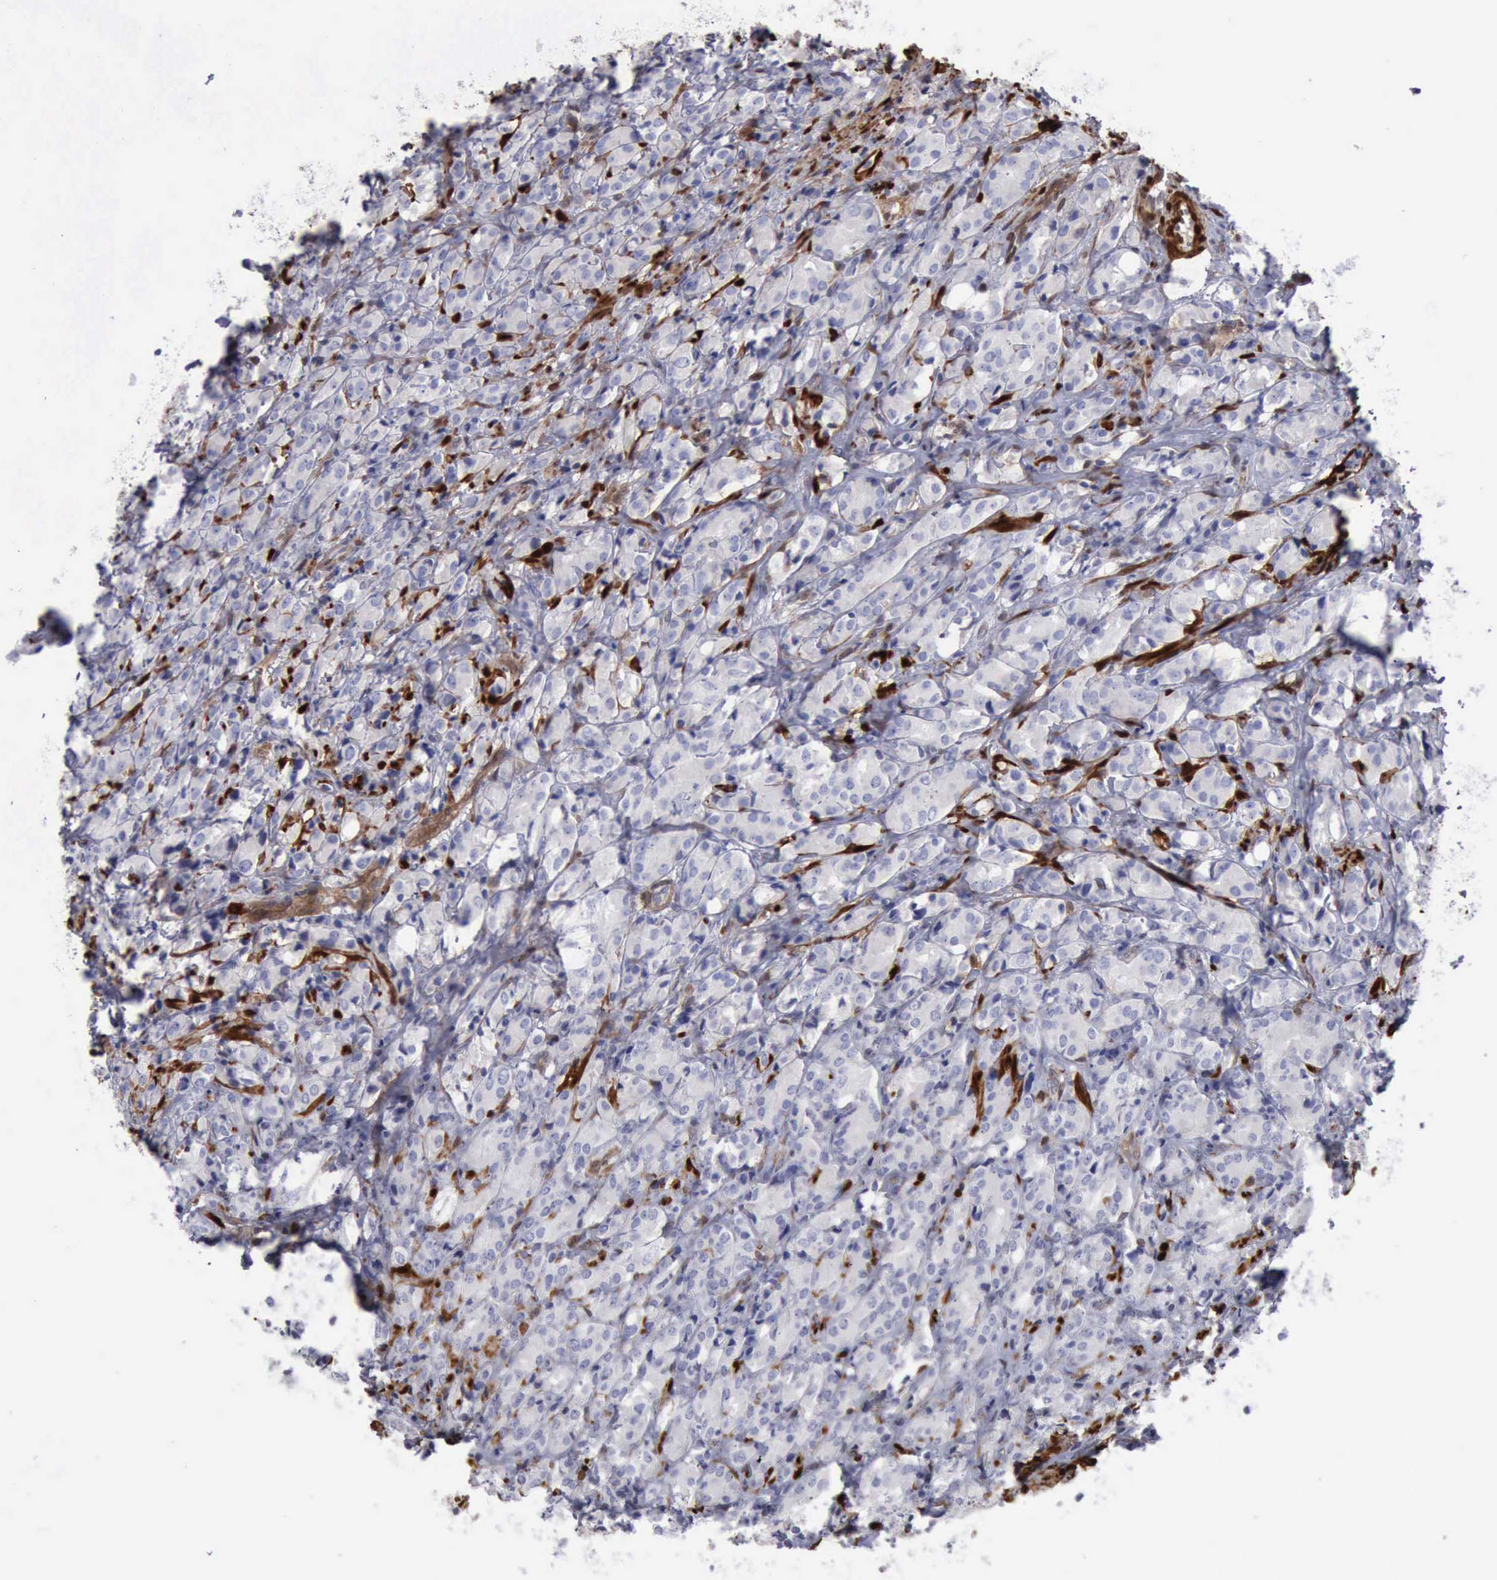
{"staining": {"intensity": "negative", "quantity": "none", "location": "none"}, "tissue": "prostate cancer", "cell_type": "Tumor cells", "image_type": "cancer", "snomed": [{"axis": "morphology", "description": "Adenocarcinoma, High grade"}, {"axis": "topography", "description": "Prostate"}], "caption": "This is an IHC micrograph of human prostate cancer (high-grade adenocarcinoma). There is no expression in tumor cells.", "gene": "FHL1", "patient": {"sex": "male", "age": 68}}